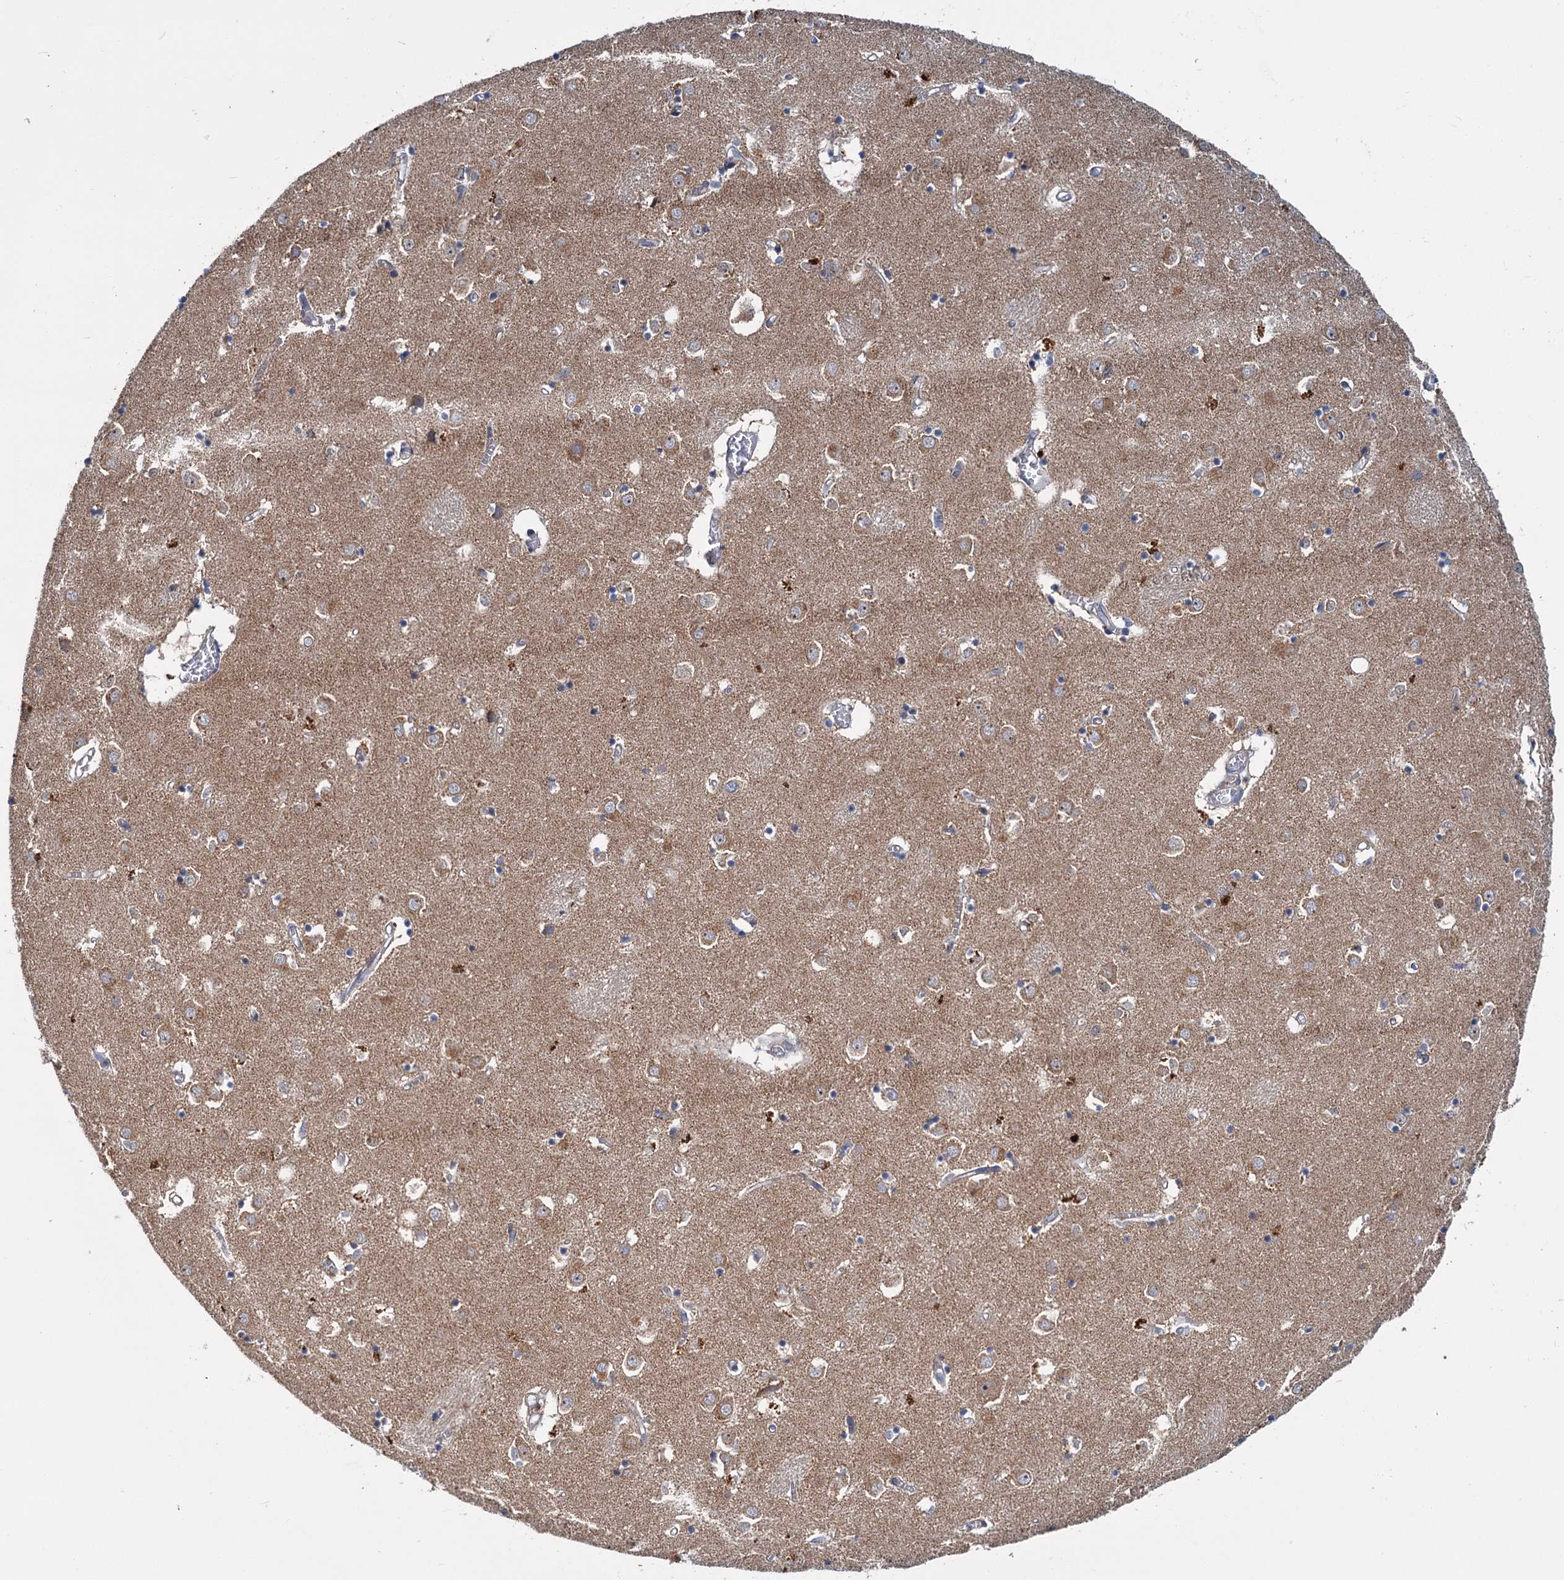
{"staining": {"intensity": "negative", "quantity": "none", "location": "none"}, "tissue": "caudate", "cell_type": "Glial cells", "image_type": "normal", "snomed": [{"axis": "morphology", "description": "Normal tissue, NOS"}, {"axis": "topography", "description": "Lateral ventricle wall"}], "caption": "Histopathology image shows no protein positivity in glial cells of unremarkable caudate. The staining was performed using DAB to visualize the protein expression in brown, while the nuclei were stained in blue with hematoxylin (Magnification: 20x).", "gene": "DYNC2H1", "patient": {"sex": "male", "age": 70}}